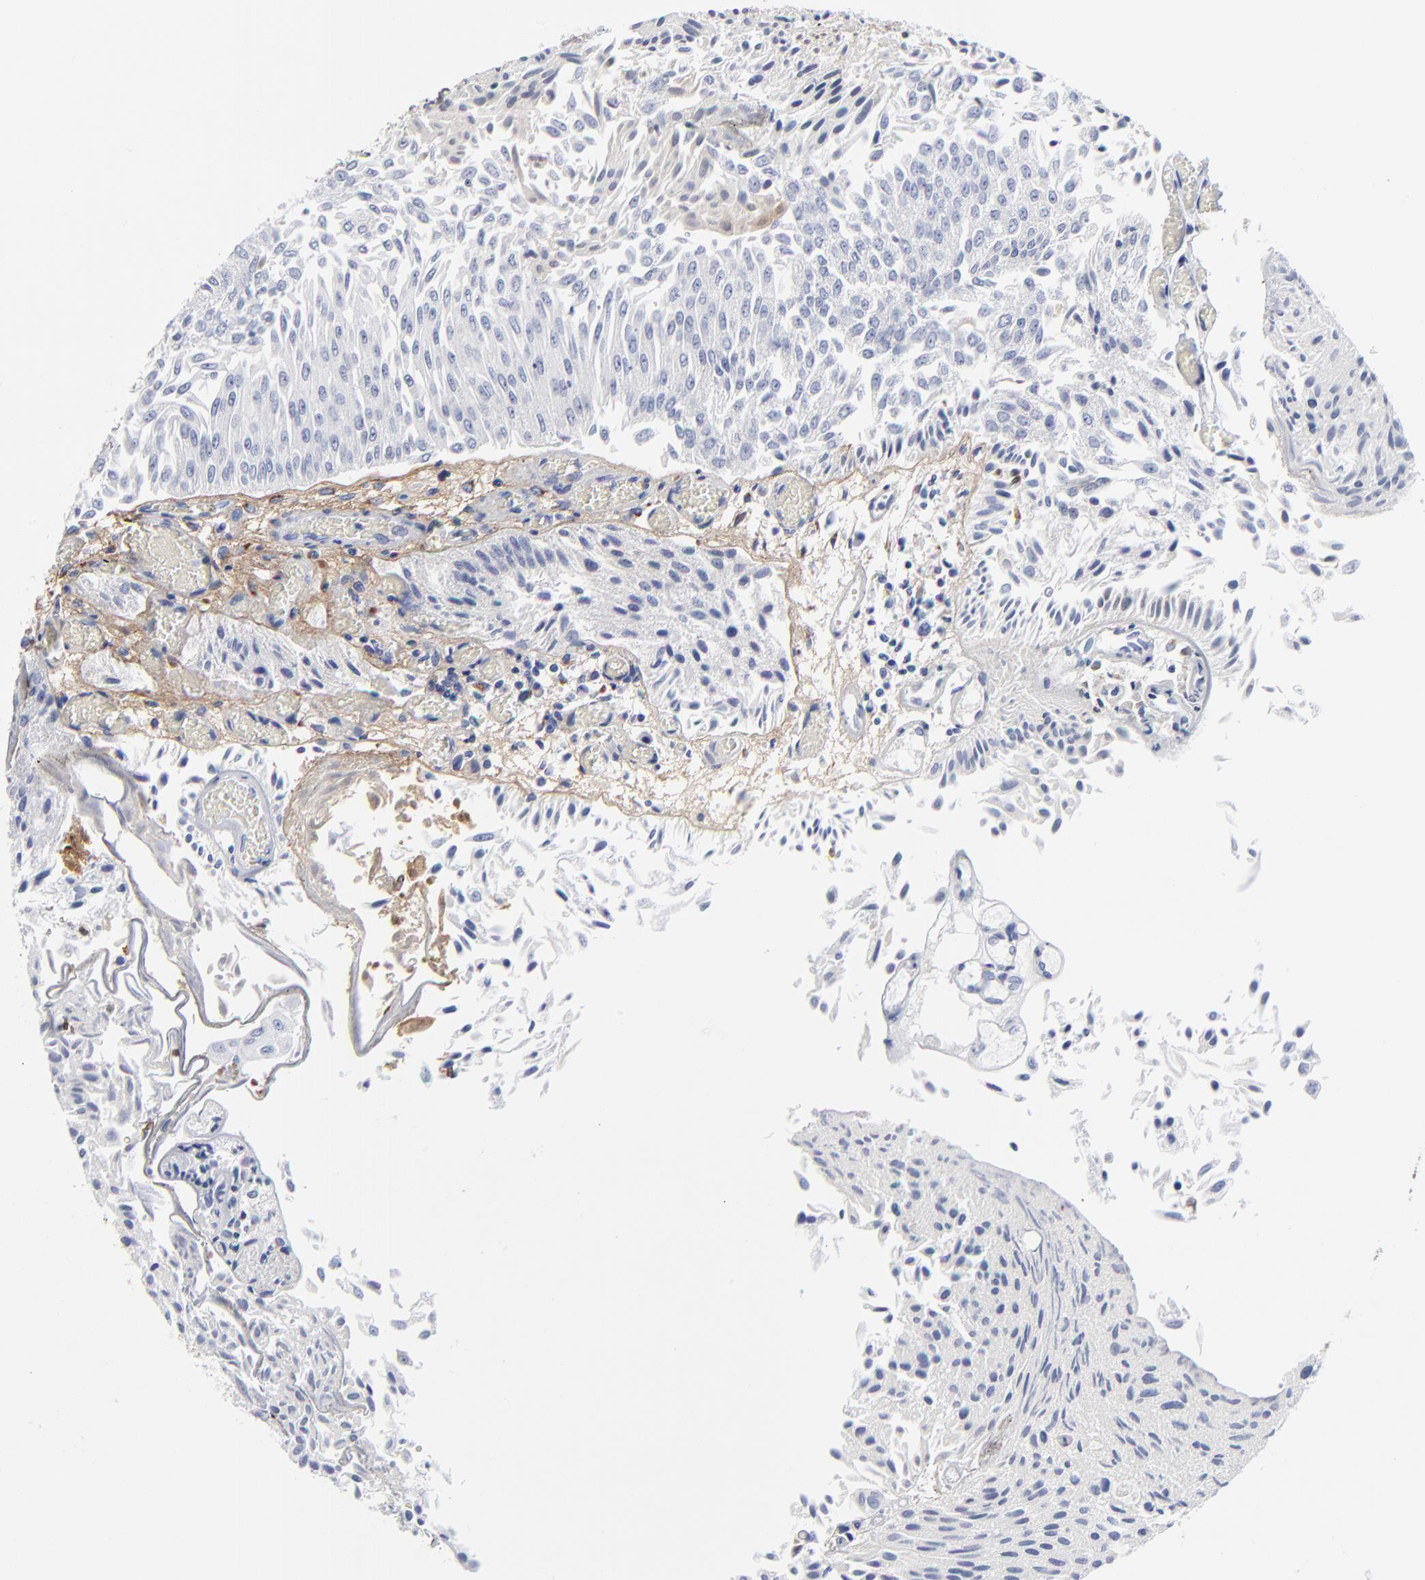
{"staining": {"intensity": "weak", "quantity": "<25%", "location": "cytoplasmic/membranous"}, "tissue": "urothelial cancer", "cell_type": "Tumor cells", "image_type": "cancer", "snomed": [{"axis": "morphology", "description": "Urothelial carcinoma, Low grade"}, {"axis": "topography", "description": "Urinary bladder"}], "caption": "Tumor cells are negative for protein expression in human low-grade urothelial carcinoma. (DAB IHC visualized using brightfield microscopy, high magnification).", "gene": "DCN", "patient": {"sex": "male", "age": 86}}